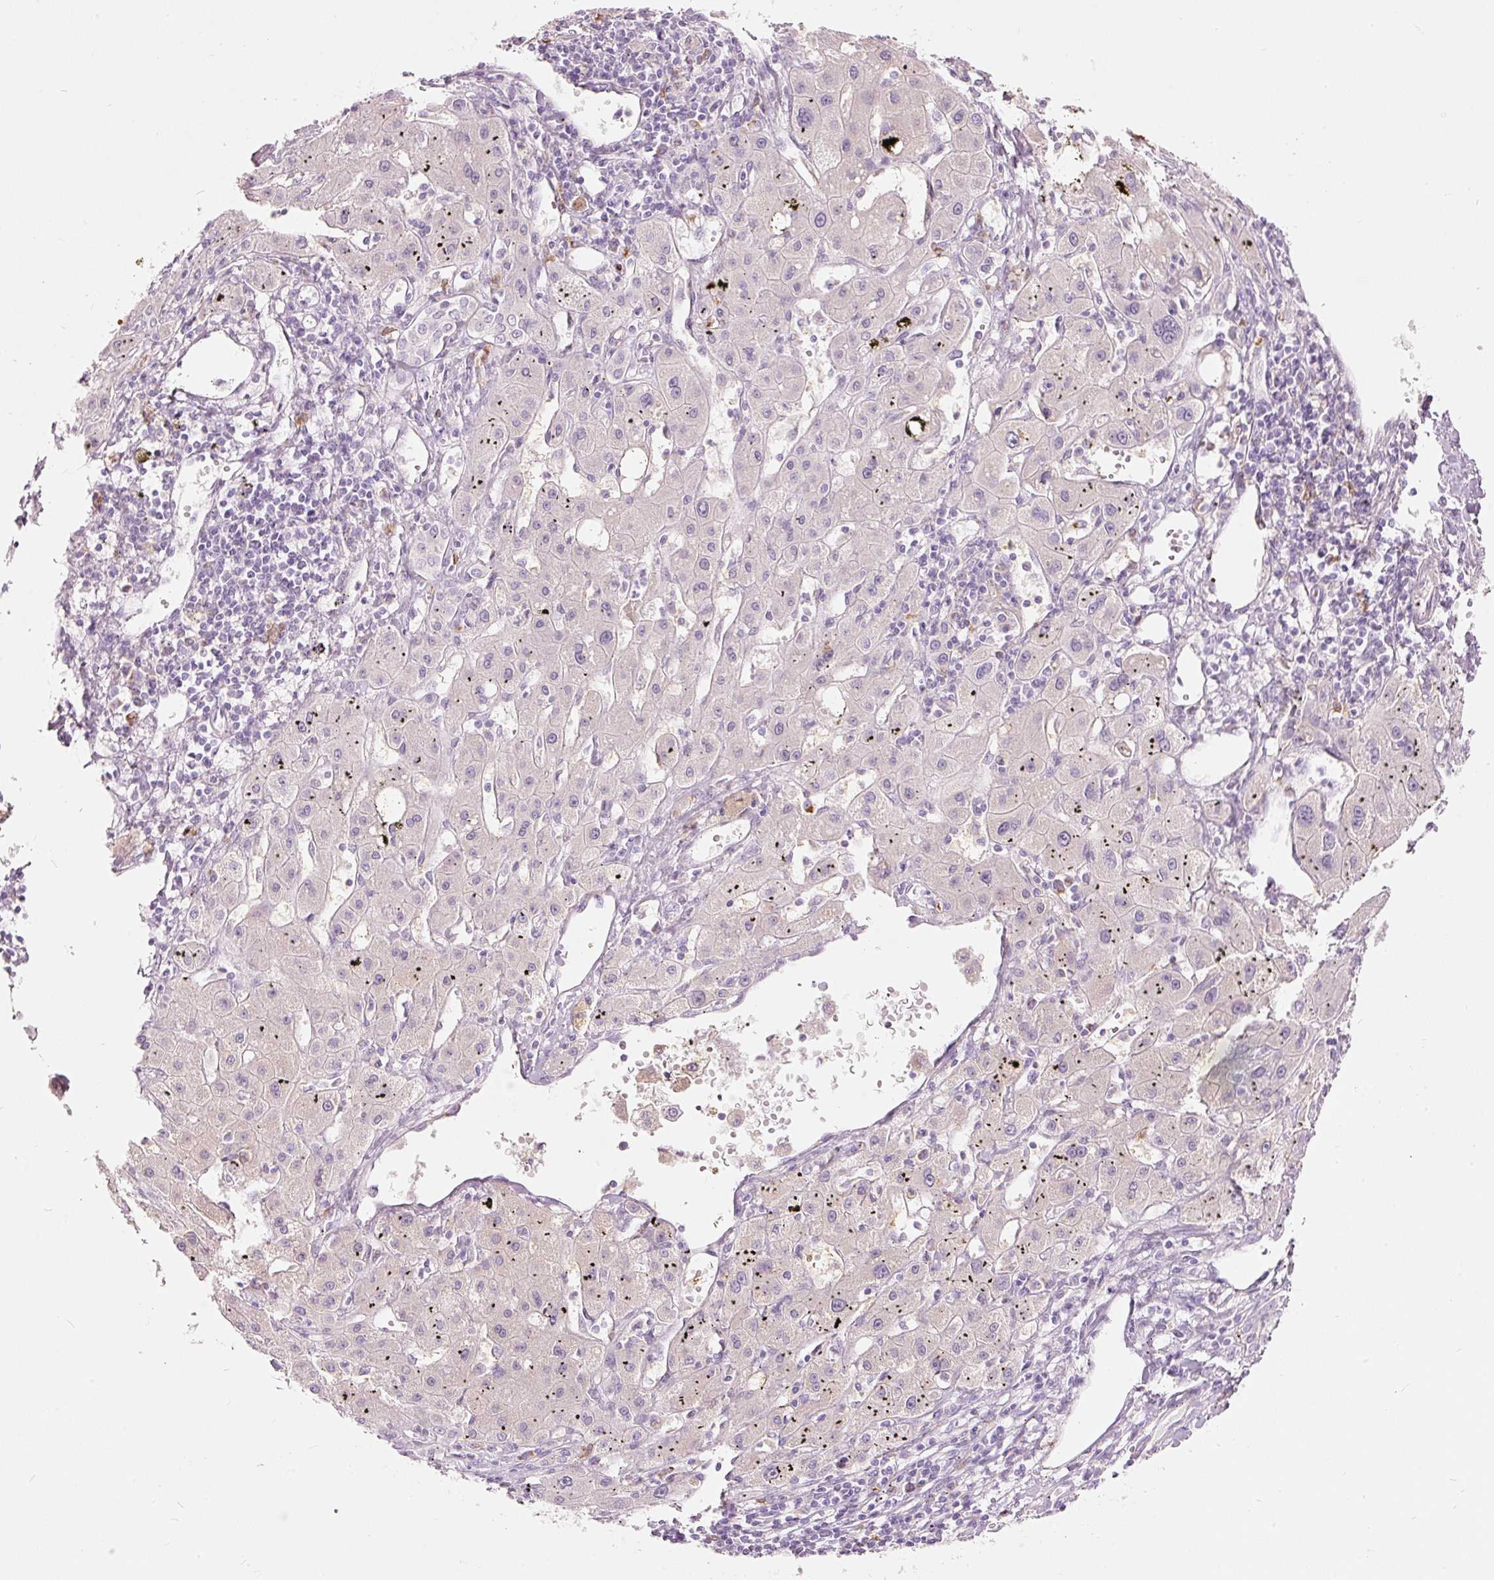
{"staining": {"intensity": "weak", "quantity": "<25%", "location": "cytoplasmic/membranous"}, "tissue": "liver cancer", "cell_type": "Tumor cells", "image_type": "cancer", "snomed": [{"axis": "morphology", "description": "Carcinoma, Hepatocellular, NOS"}, {"axis": "topography", "description": "Liver"}], "caption": "Immunohistochemical staining of human liver cancer shows no significant expression in tumor cells. Nuclei are stained in blue.", "gene": "MTHFD2", "patient": {"sex": "male", "age": 72}}